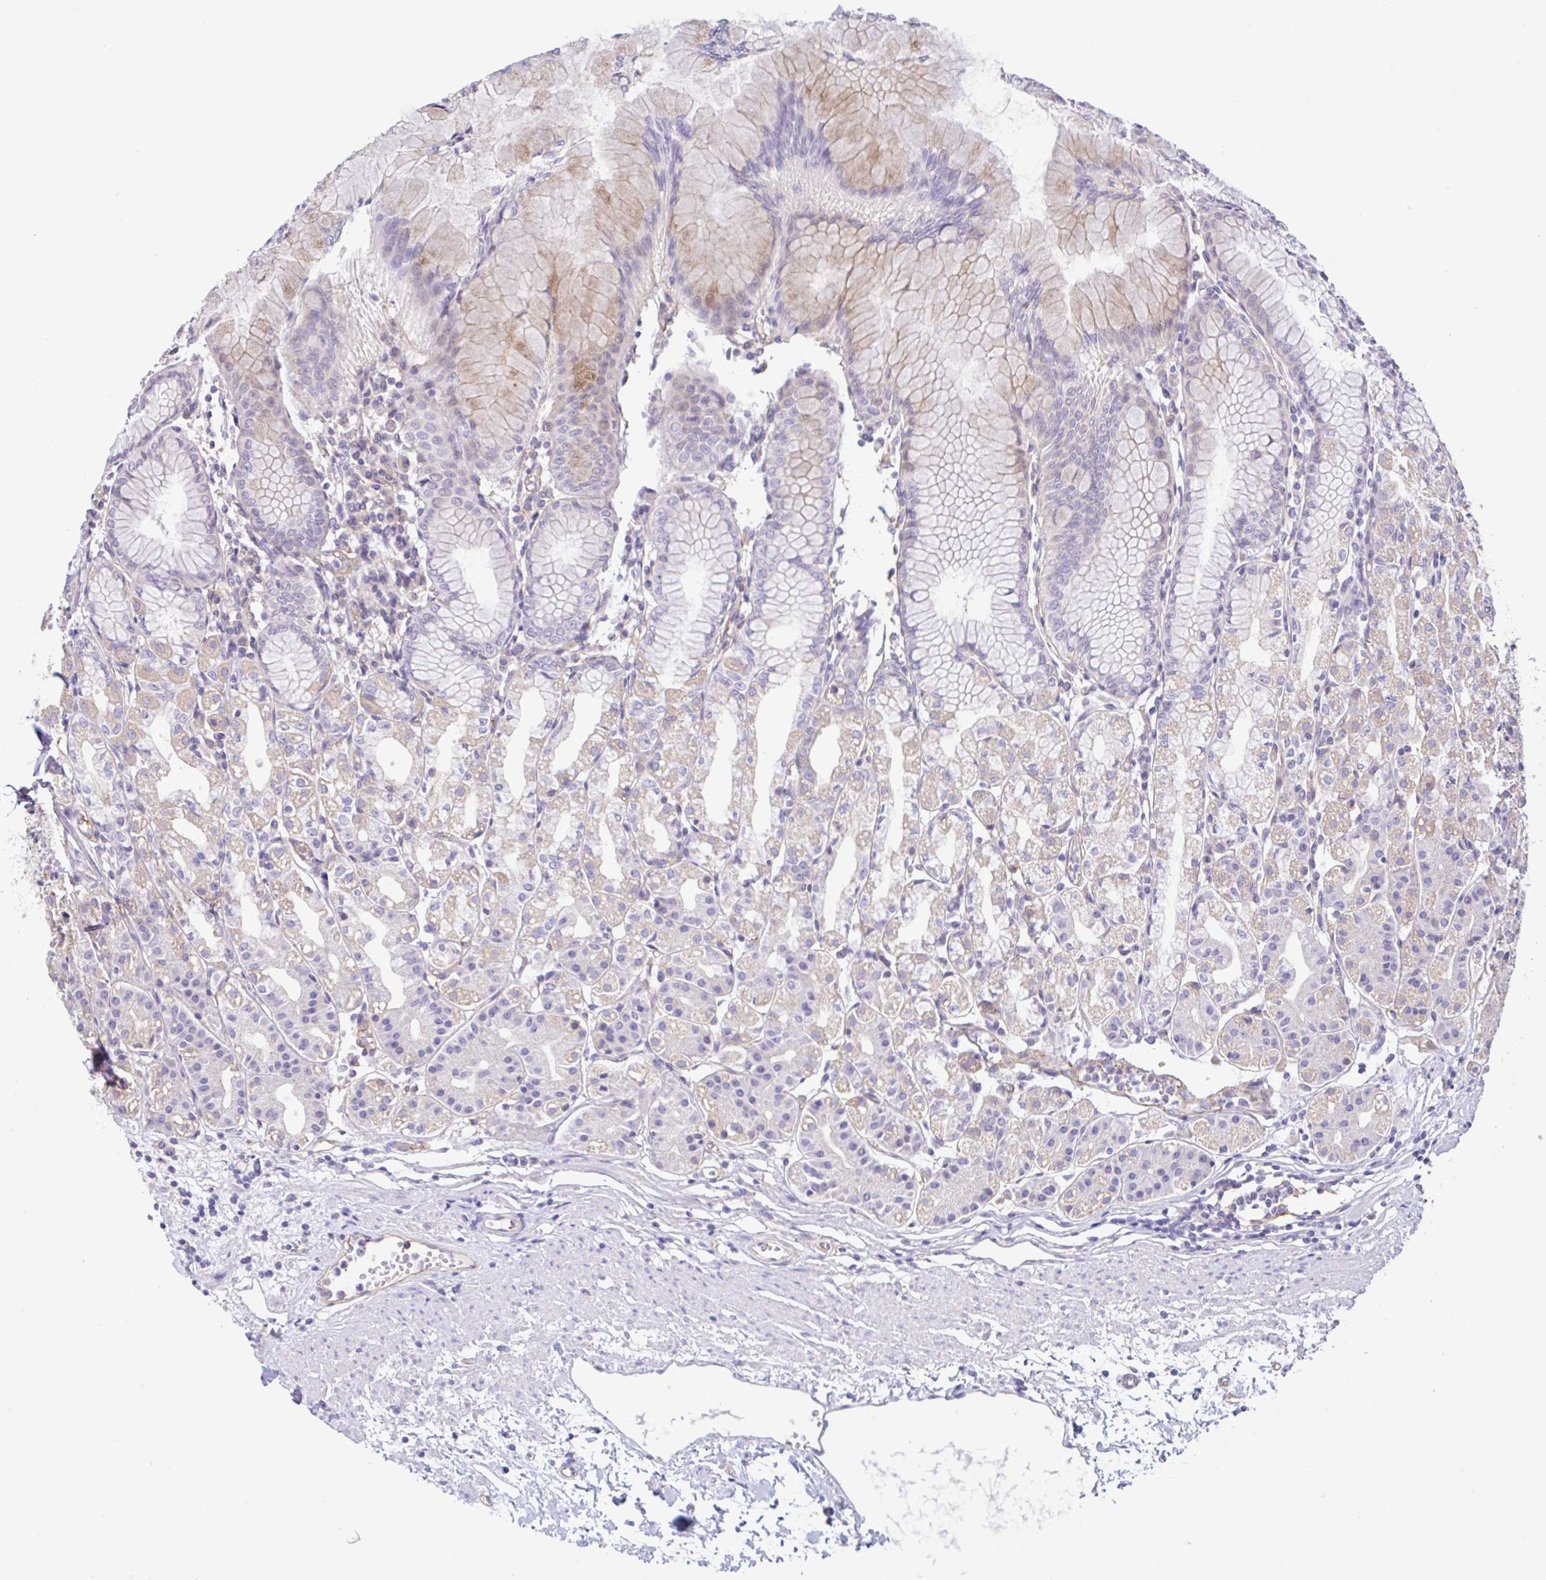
{"staining": {"intensity": "moderate", "quantity": "<25%", "location": "cytoplasmic/membranous"}, "tissue": "stomach", "cell_type": "Glandular cells", "image_type": "normal", "snomed": [{"axis": "morphology", "description": "Normal tissue, NOS"}, {"axis": "topography", "description": "Stomach"}], "caption": "Protein staining by IHC reveals moderate cytoplasmic/membranous expression in about <25% of glandular cells in unremarkable stomach. (DAB = brown stain, brightfield microscopy at high magnification).", "gene": "PLCD4", "patient": {"sex": "female", "age": 57}}